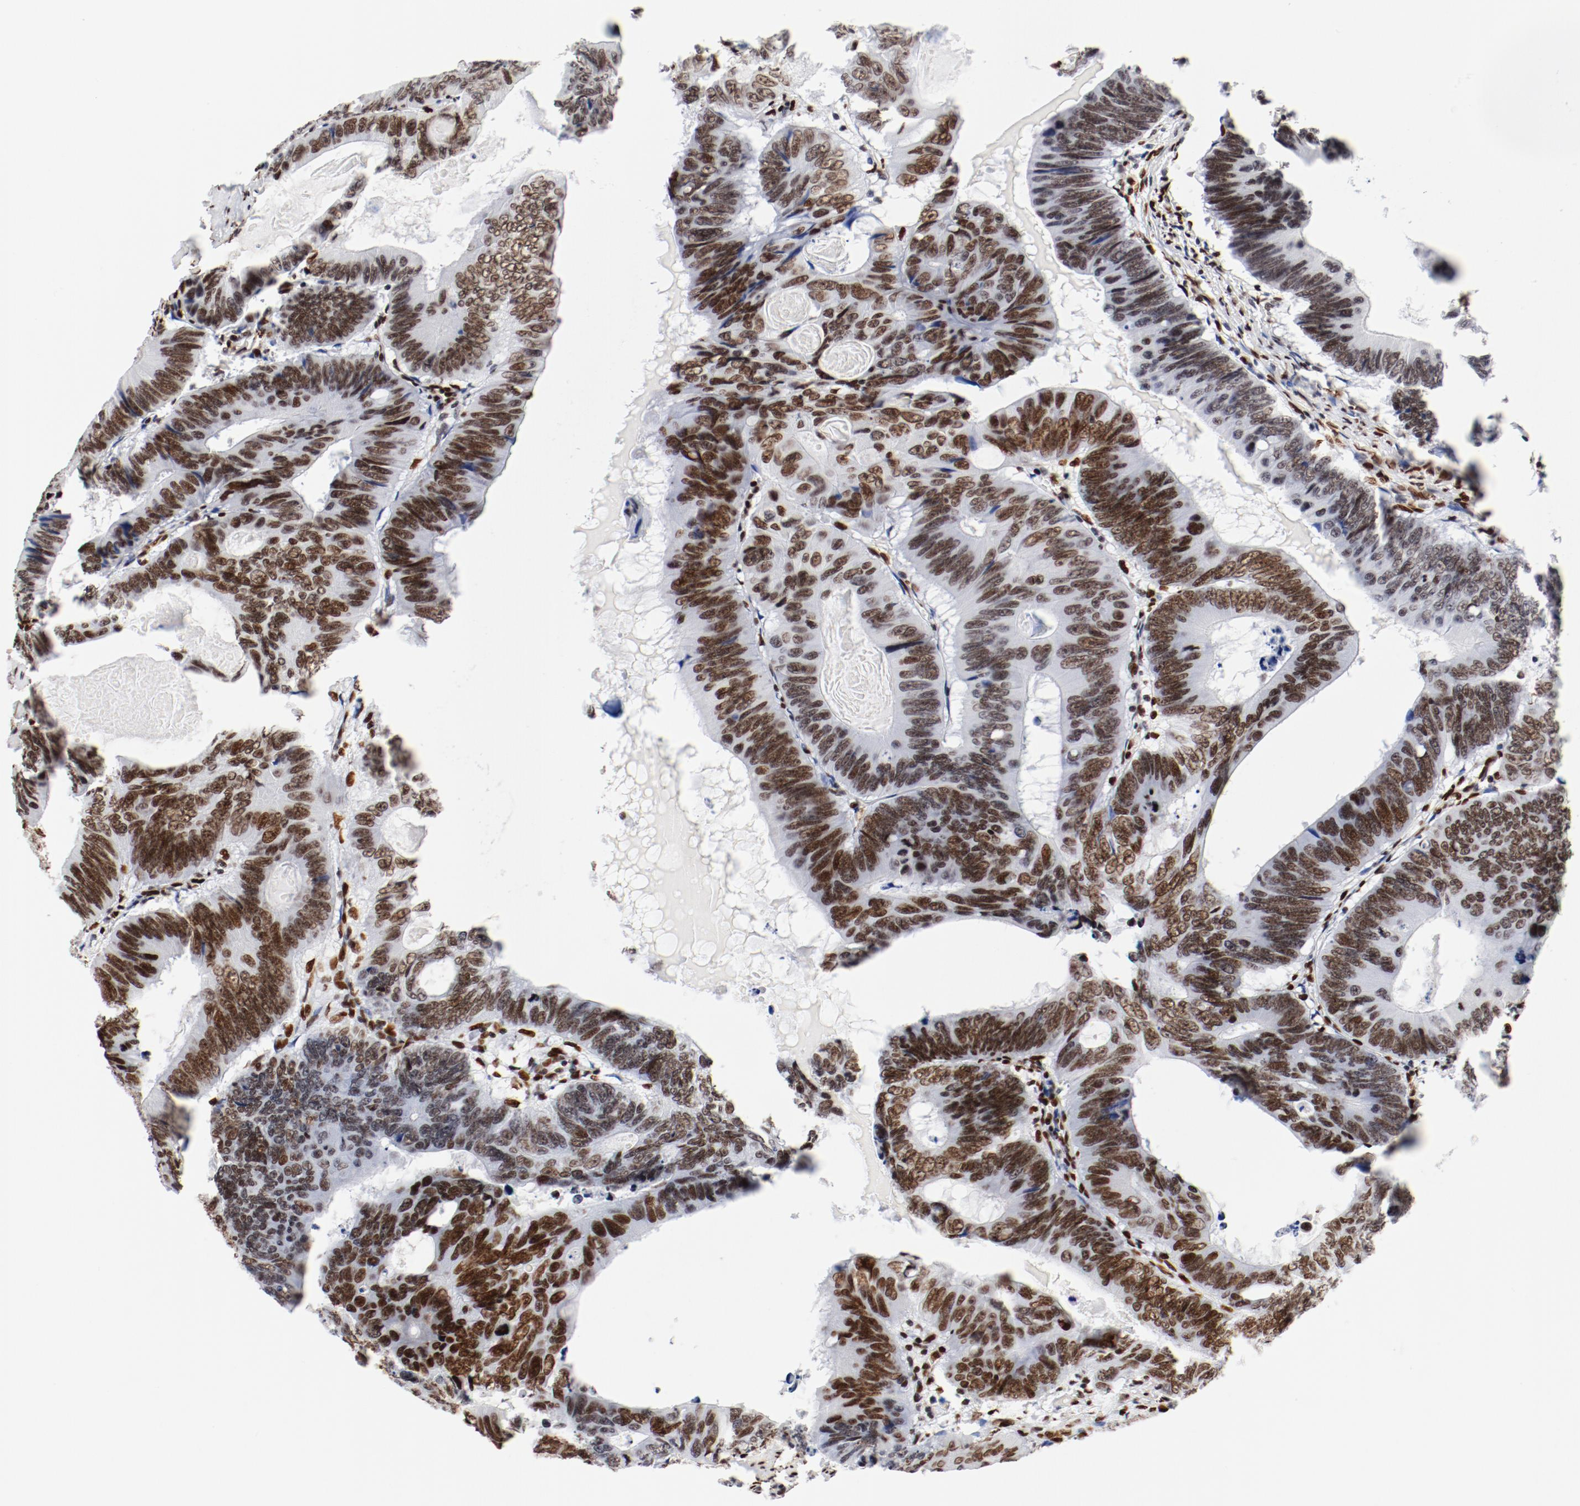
{"staining": {"intensity": "strong", "quantity": ">75%", "location": "nuclear"}, "tissue": "colorectal cancer", "cell_type": "Tumor cells", "image_type": "cancer", "snomed": [{"axis": "morphology", "description": "Adenocarcinoma, NOS"}, {"axis": "topography", "description": "Colon"}], "caption": "Immunohistochemistry (DAB (3,3'-diaminobenzidine)) staining of colorectal cancer (adenocarcinoma) reveals strong nuclear protein positivity in about >75% of tumor cells.", "gene": "CTBP1", "patient": {"sex": "female", "age": 55}}